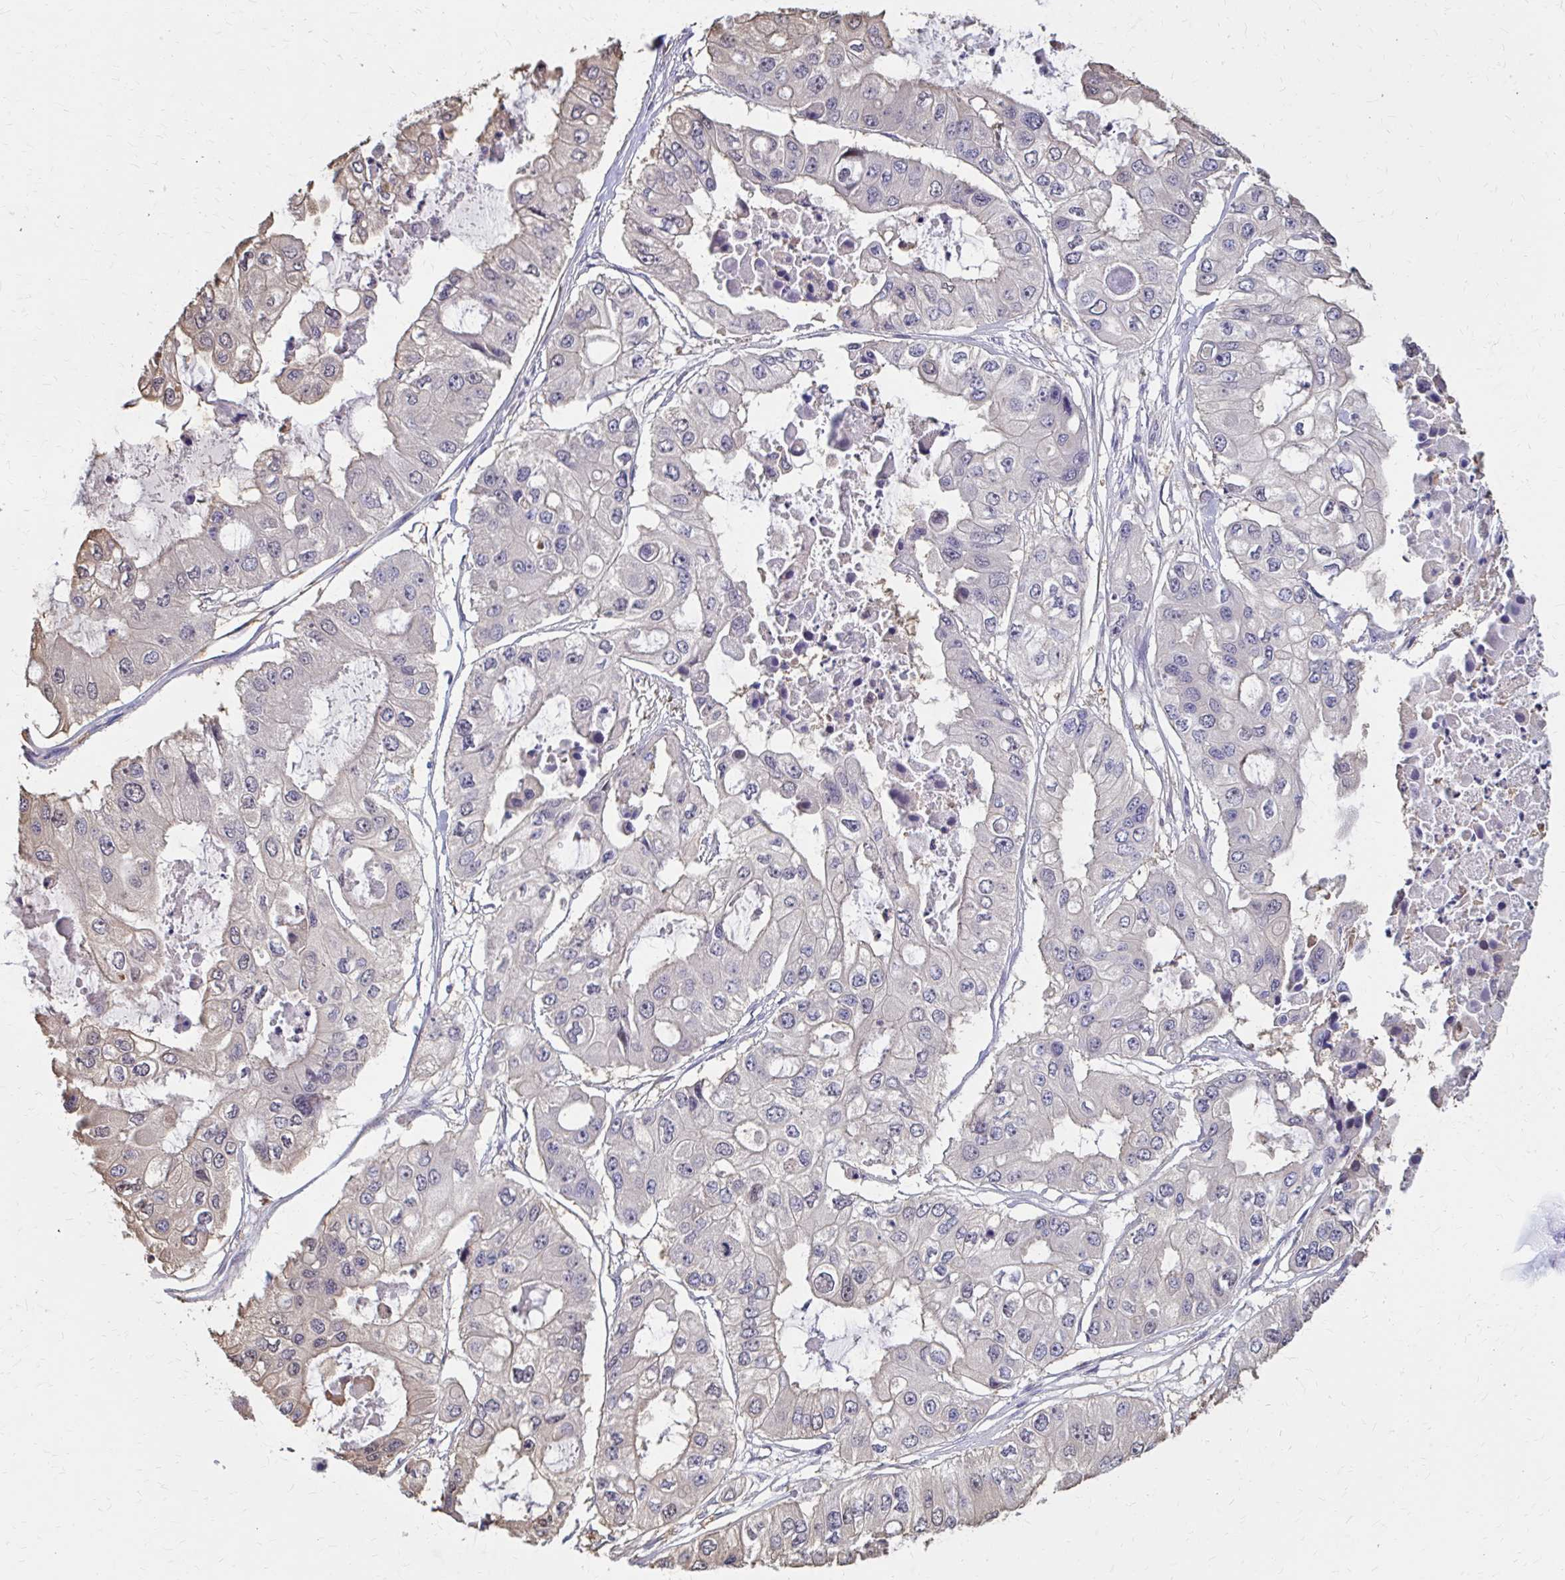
{"staining": {"intensity": "negative", "quantity": "none", "location": "none"}, "tissue": "ovarian cancer", "cell_type": "Tumor cells", "image_type": "cancer", "snomed": [{"axis": "morphology", "description": "Cystadenocarcinoma, serous, NOS"}, {"axis": "topography", "description": "Ovary"}], "caption": "This image is of ovarian cancer (serous cystadenocarcinoma) stained with immunohistochemistry (IHC) to label a protein in brown with the nuclei are counter-stained blue. There is no expression in tumor cells.", "gene": "IFI44L", "patient": {"sex": "female", "age": 56}}